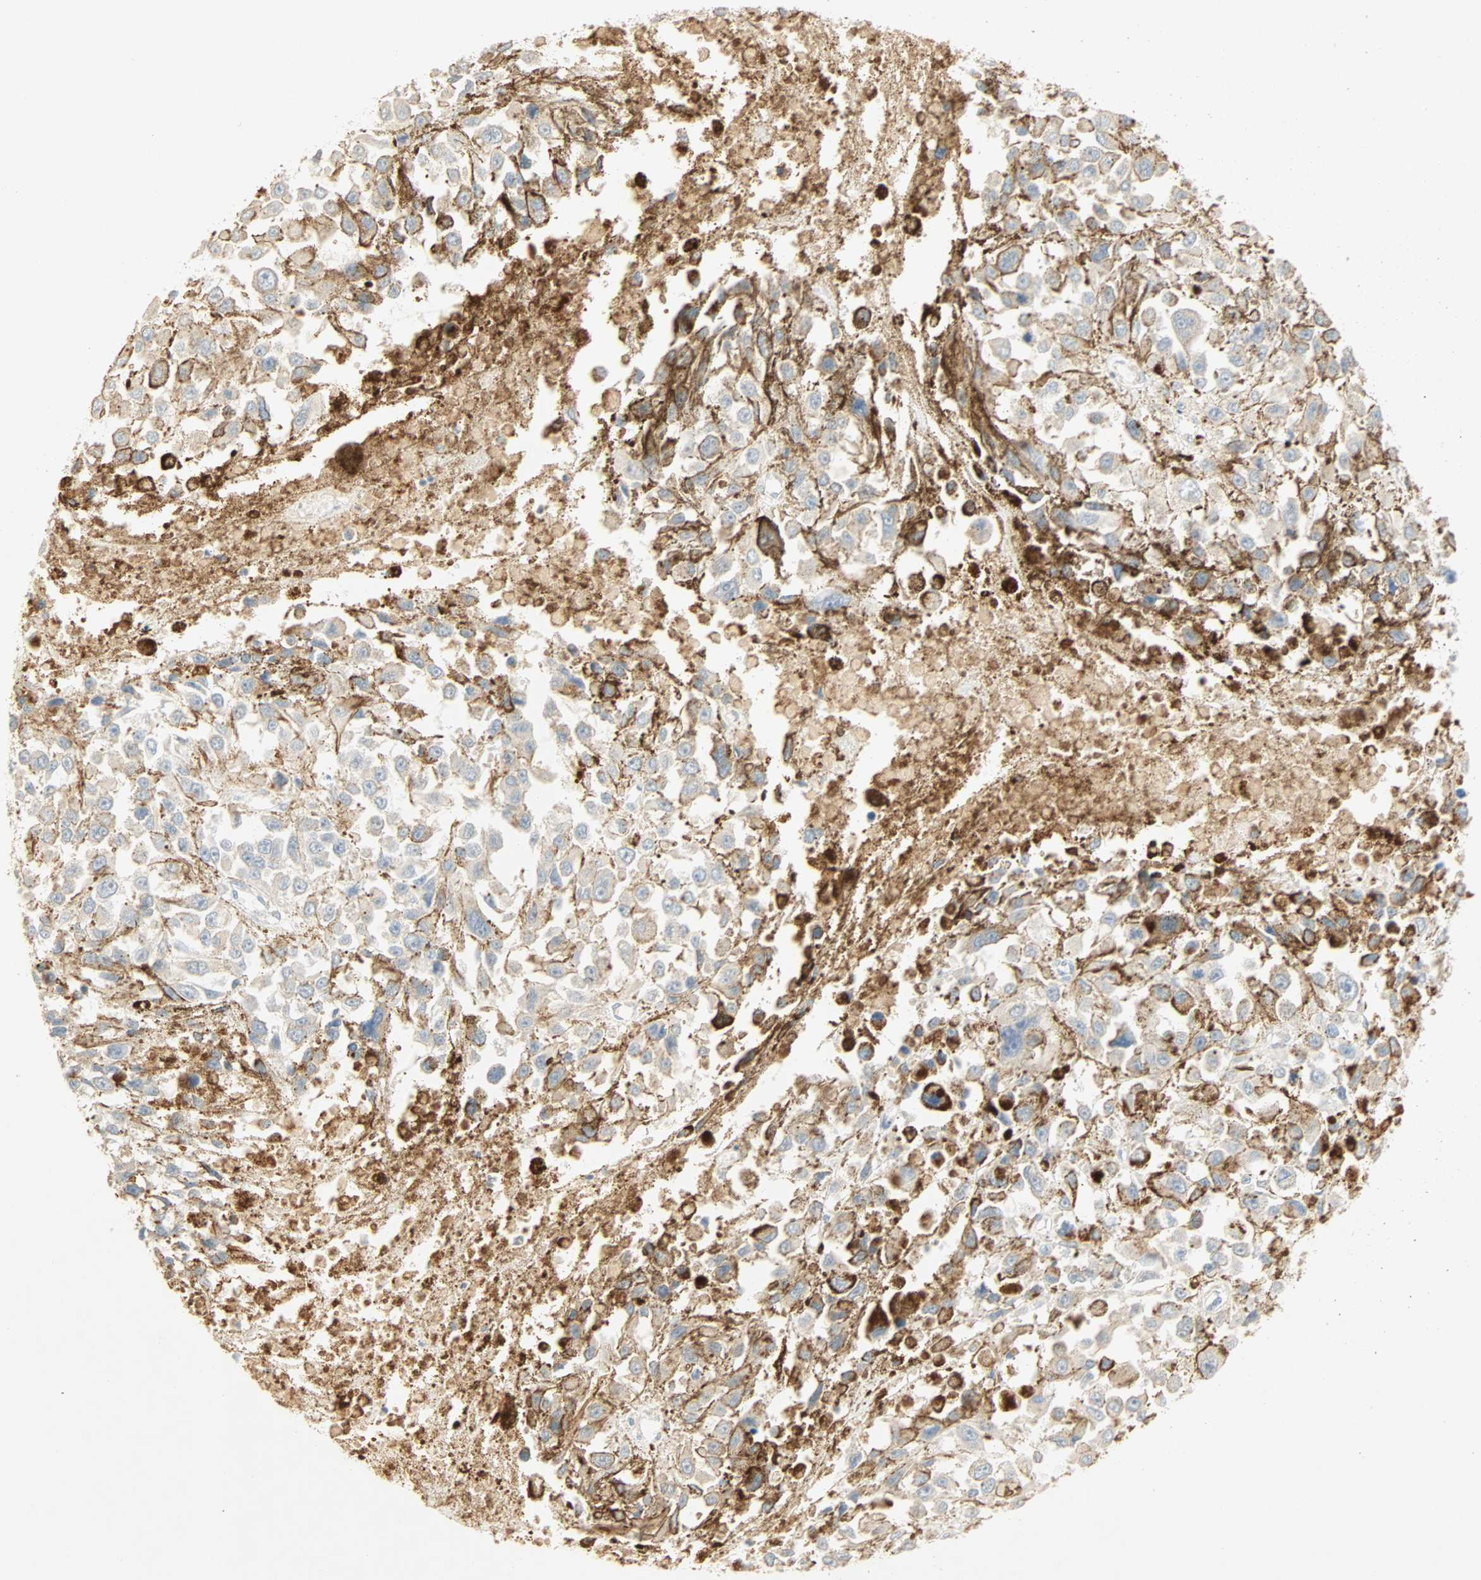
{"staining": {"intensity": "negative", "quantity": "none", "location": "none"}, "tissue": "melanoma", "cell_type": "Tumor cells", "image_type": "cancer", "snomed": [{"axis": "morphology", "description": "Malignant melanoma, Metastatic site"}, {"axis": "topography", "description": "Lymph node"}], "caption": "Human malignant melanoma (metastatic site) stained for a protein using immunohistochemistry (IHC) demonstrates no expression in tumor cells.", "gene": "SELENBP1", "patient": {"sex": "male", "age": 59}}